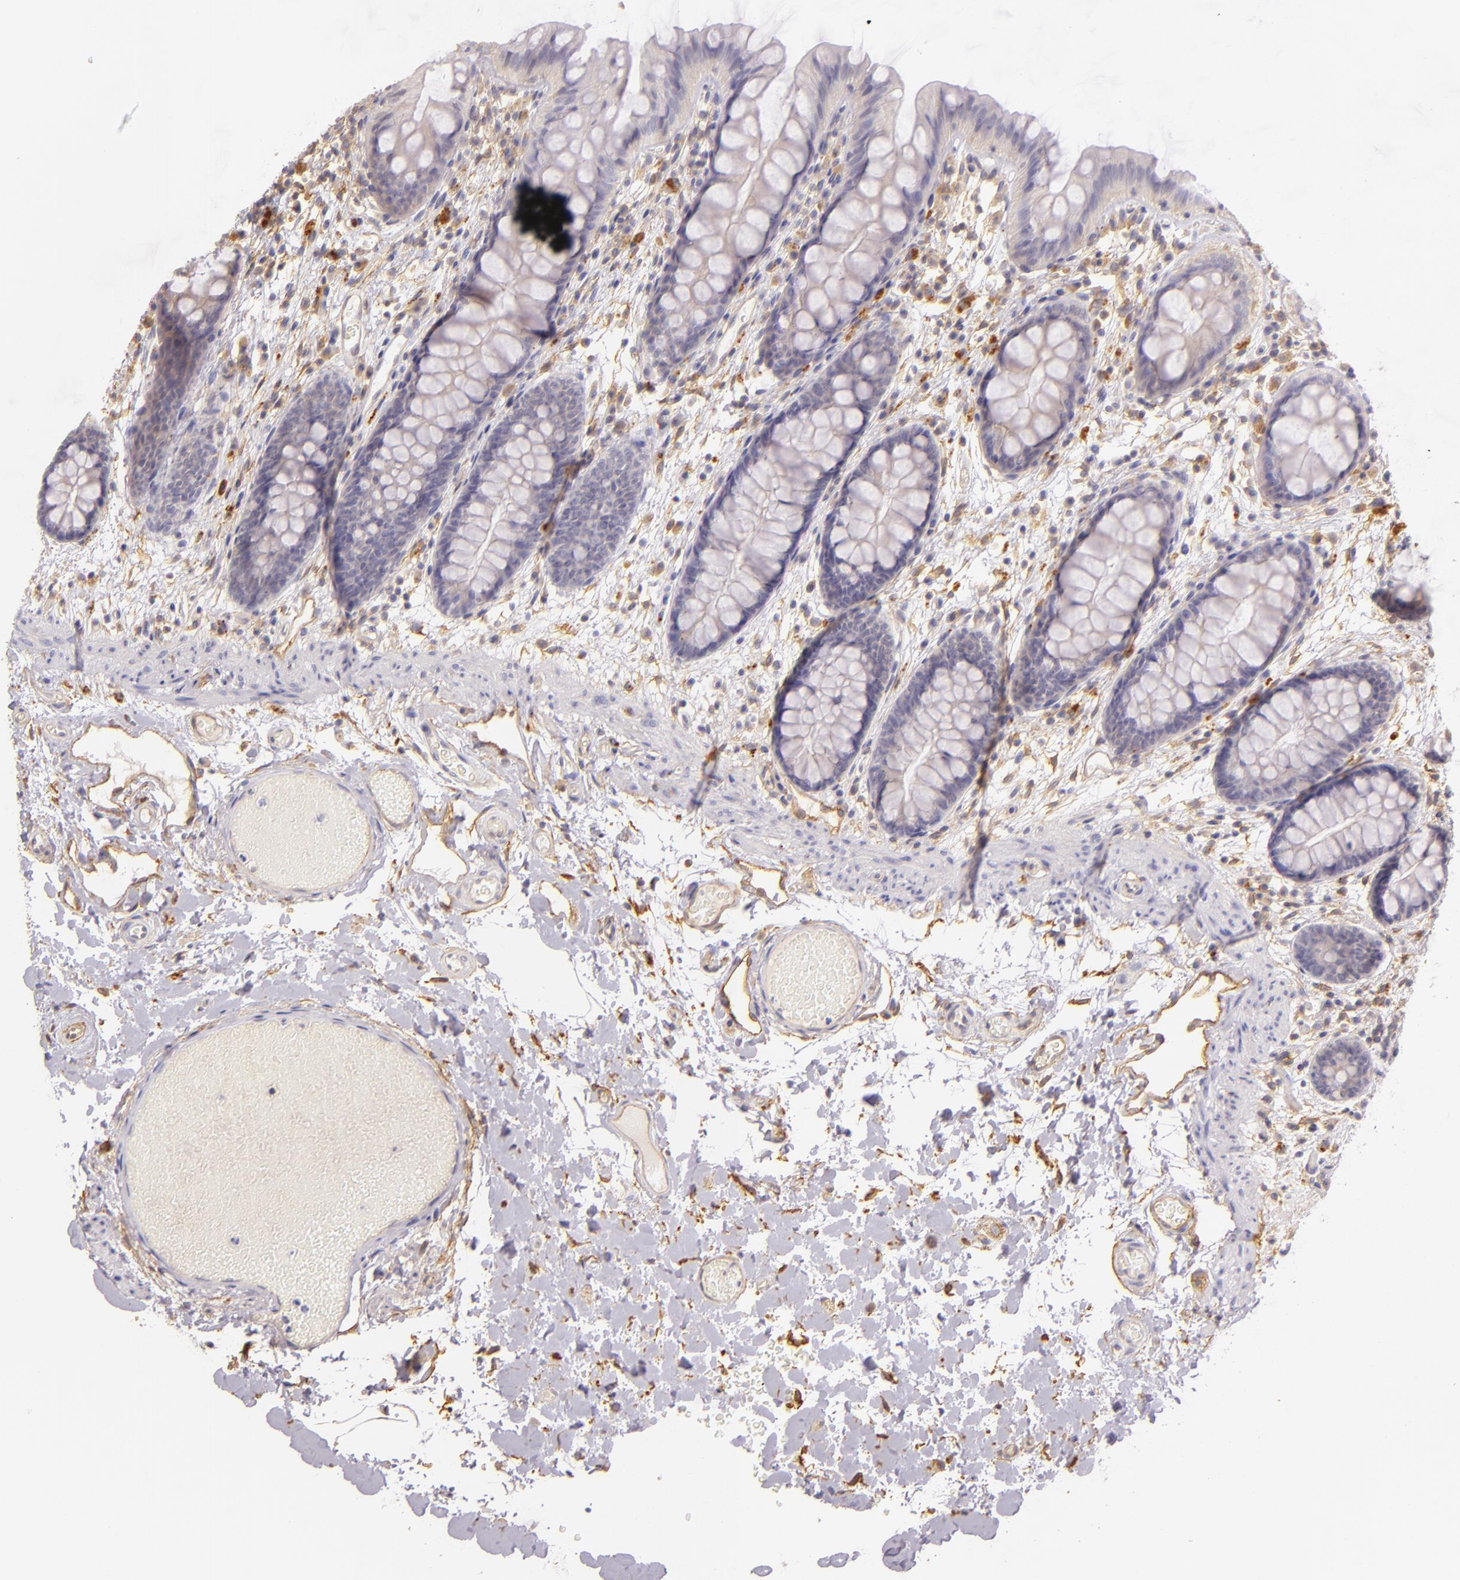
{"staining": {"intensity": "weak", "quantity": "25%-75%", "location": "cytoplasmic/membranous"}, "tissue": "colon", "cell_type": "Endothelial cells", "image_type": "normal", "snomed": [{"axis": "morphology", "description": "Normal tissue, NOS"}, {"axis": "topography", "description": "Smooth muscle"}, {"axis": "topography", "description": "Colon"}], "caption": "Weak cytoplasmic/membranous staining is present in about 25%-75% of endothelial cells in benign colon.", "gene": "CTSF", "patient": {"sex": "male", "age": 67}}